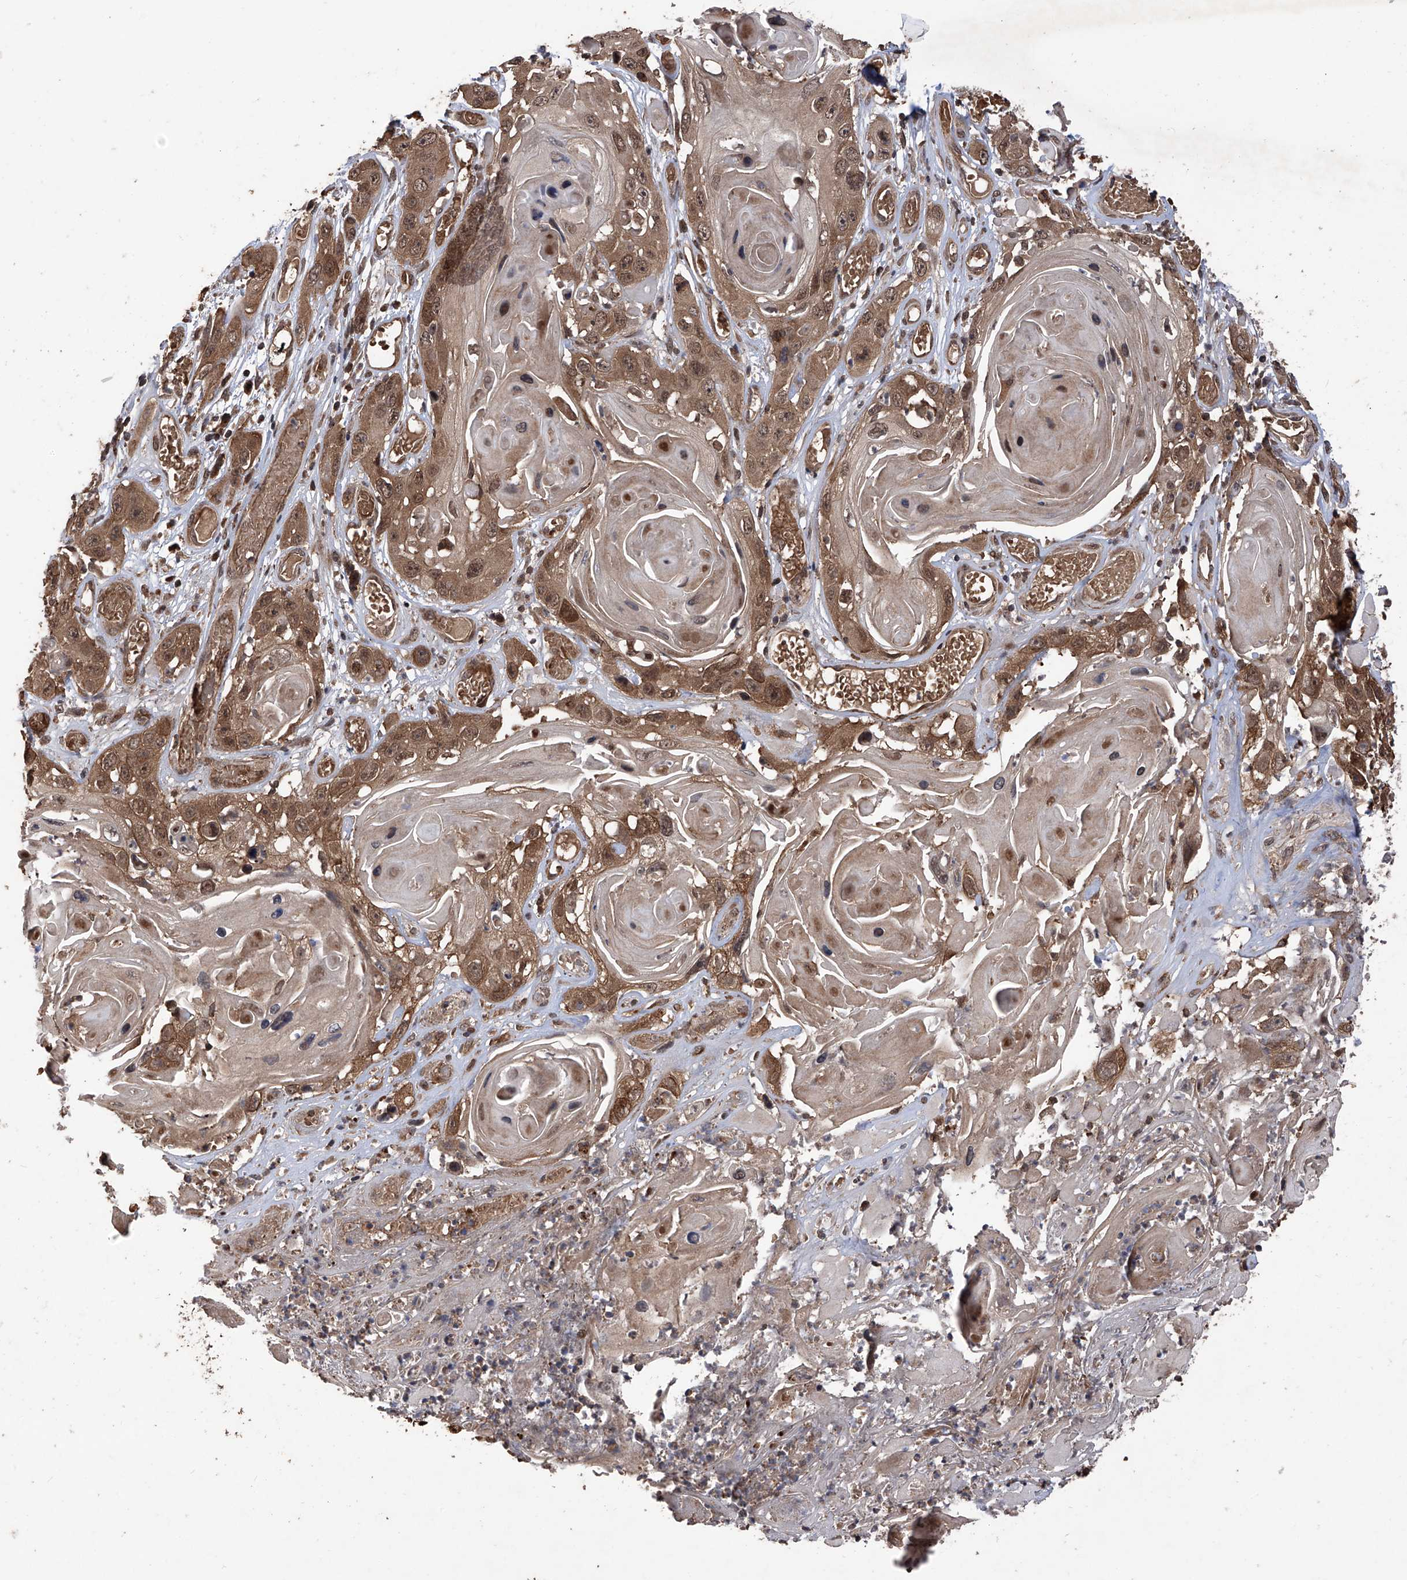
{"staining": {"intensity": "moderate", "quantity": ">75%", "location": "cytoplasmic/membranous,nuclear"}, "tissue": "skin cancer", "cell_type": "Tumor cells", "image_type": "cancer", "snomed": [{"axis": "morphology", "description": "Squamous cell carcinoma, NOS"}, {"axis": "topography", "description": "Skin"}], "caption": "Human skin squamous cell carcinoma stained for a protein (brown) shows moderate cytoplasmic/membranous and nuclear positive positivity in approximately >75% of tumor cells.", "gene": "LYSMD4", "patient": {"sex": "male", "age": 55}}